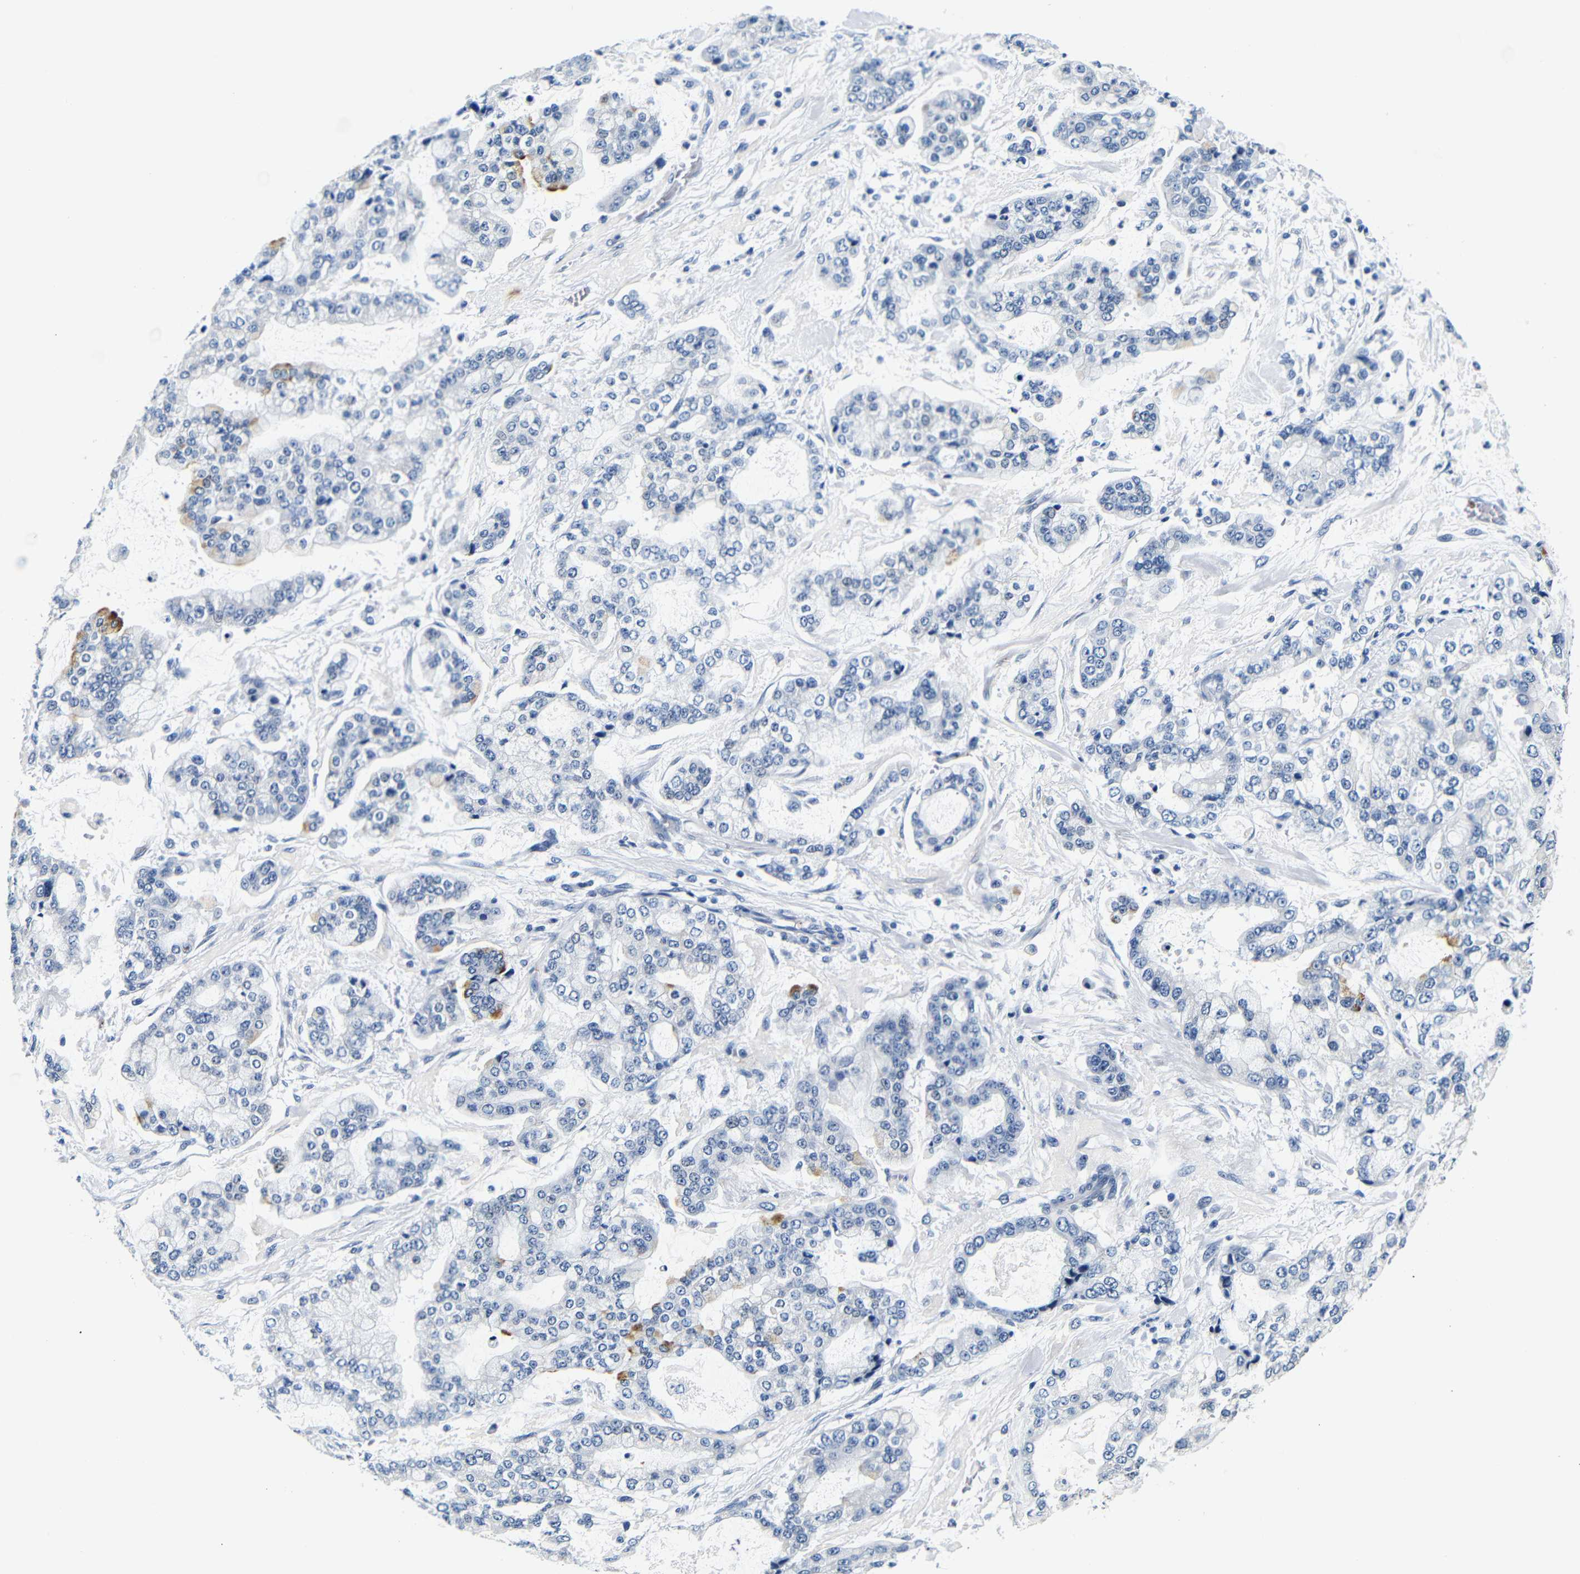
{"staining": {"intensity": "negative", "quantity": "none", "location": "none"}, "tissue": "stomach cancer", "cell_type": "Tumor cells", "image_type": "cancer", "snomed": [{"axis": "morphology", "description": "Normal tissue, NOS"}, {"axis": "morphology", "description": "Adenocarcinoma, NOS"}, {"axis": "topography", "description": "Stomach, upper"}, {"axis": "topography", "description": "Stomach"}], "caption": "An immunohistochemistry (IHC) micrograph of stomach adenocarcinoma is shown. There is no staining in tumor cells of stomach adenocarcinoma.", "gene": "GP1BA", "patient": {"sex": "male", "age": 76}}